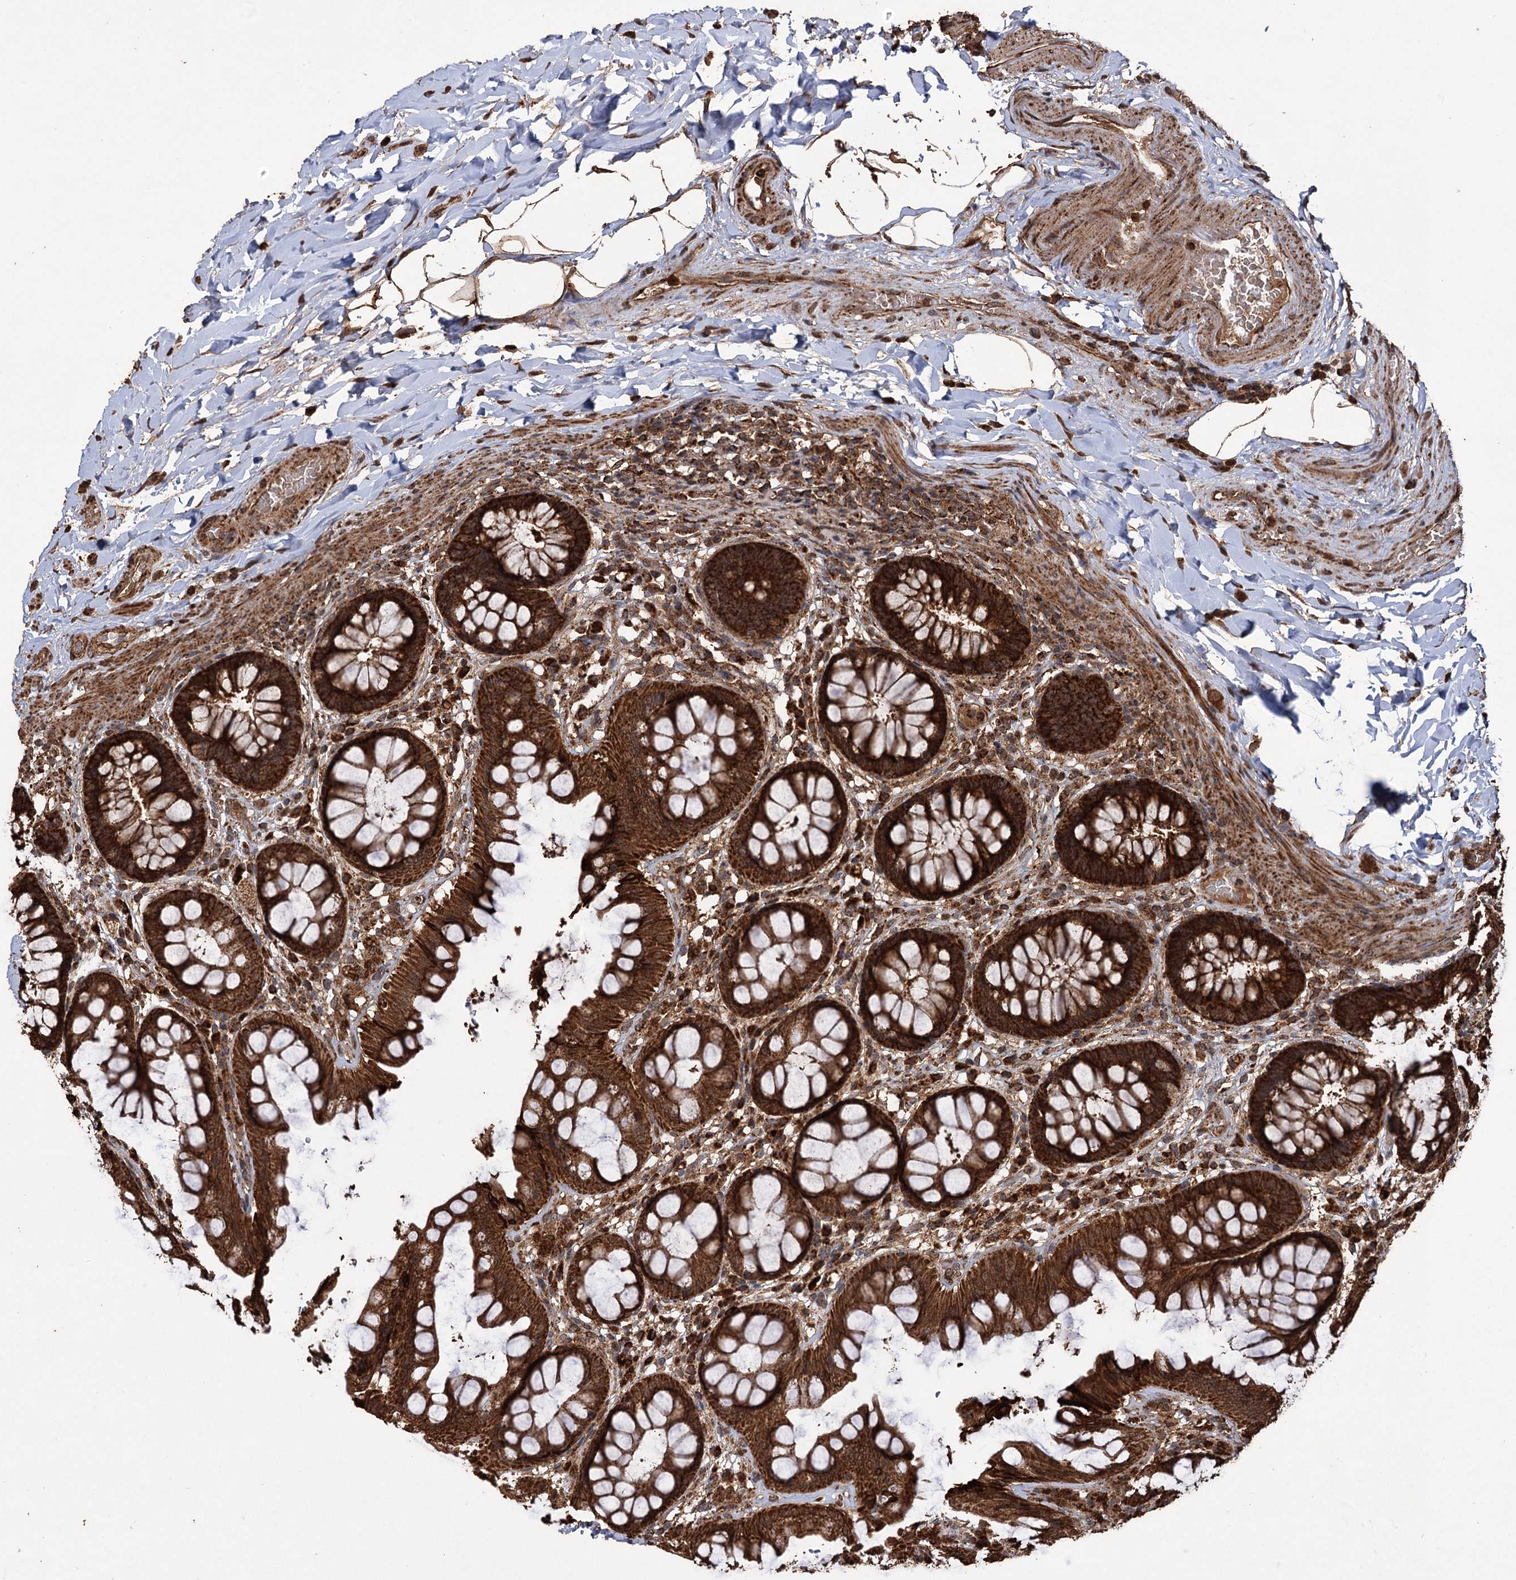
{"staining": {"intensity": "strong", "quantity": ">75%", "location": "cytoplasmic/membranous"}, "tissue": "rectum", "cell_type": "Glandular cells", "image_type": "normal", "snomed": [{"axis": "morphology", "description": "Normal tissue, NOS"}, {"axis": "topography", "description": "Rectum"}], "caption": "Protein expression analysis of unremarkable human rectum reveals strong cytoplasmic/membranous staining in approximately >75% of glandular cells. (IHC, brightfield microscopy, high magnification).", "gene": "IPO4", "patient": {"sex": "female", "age": 46}}